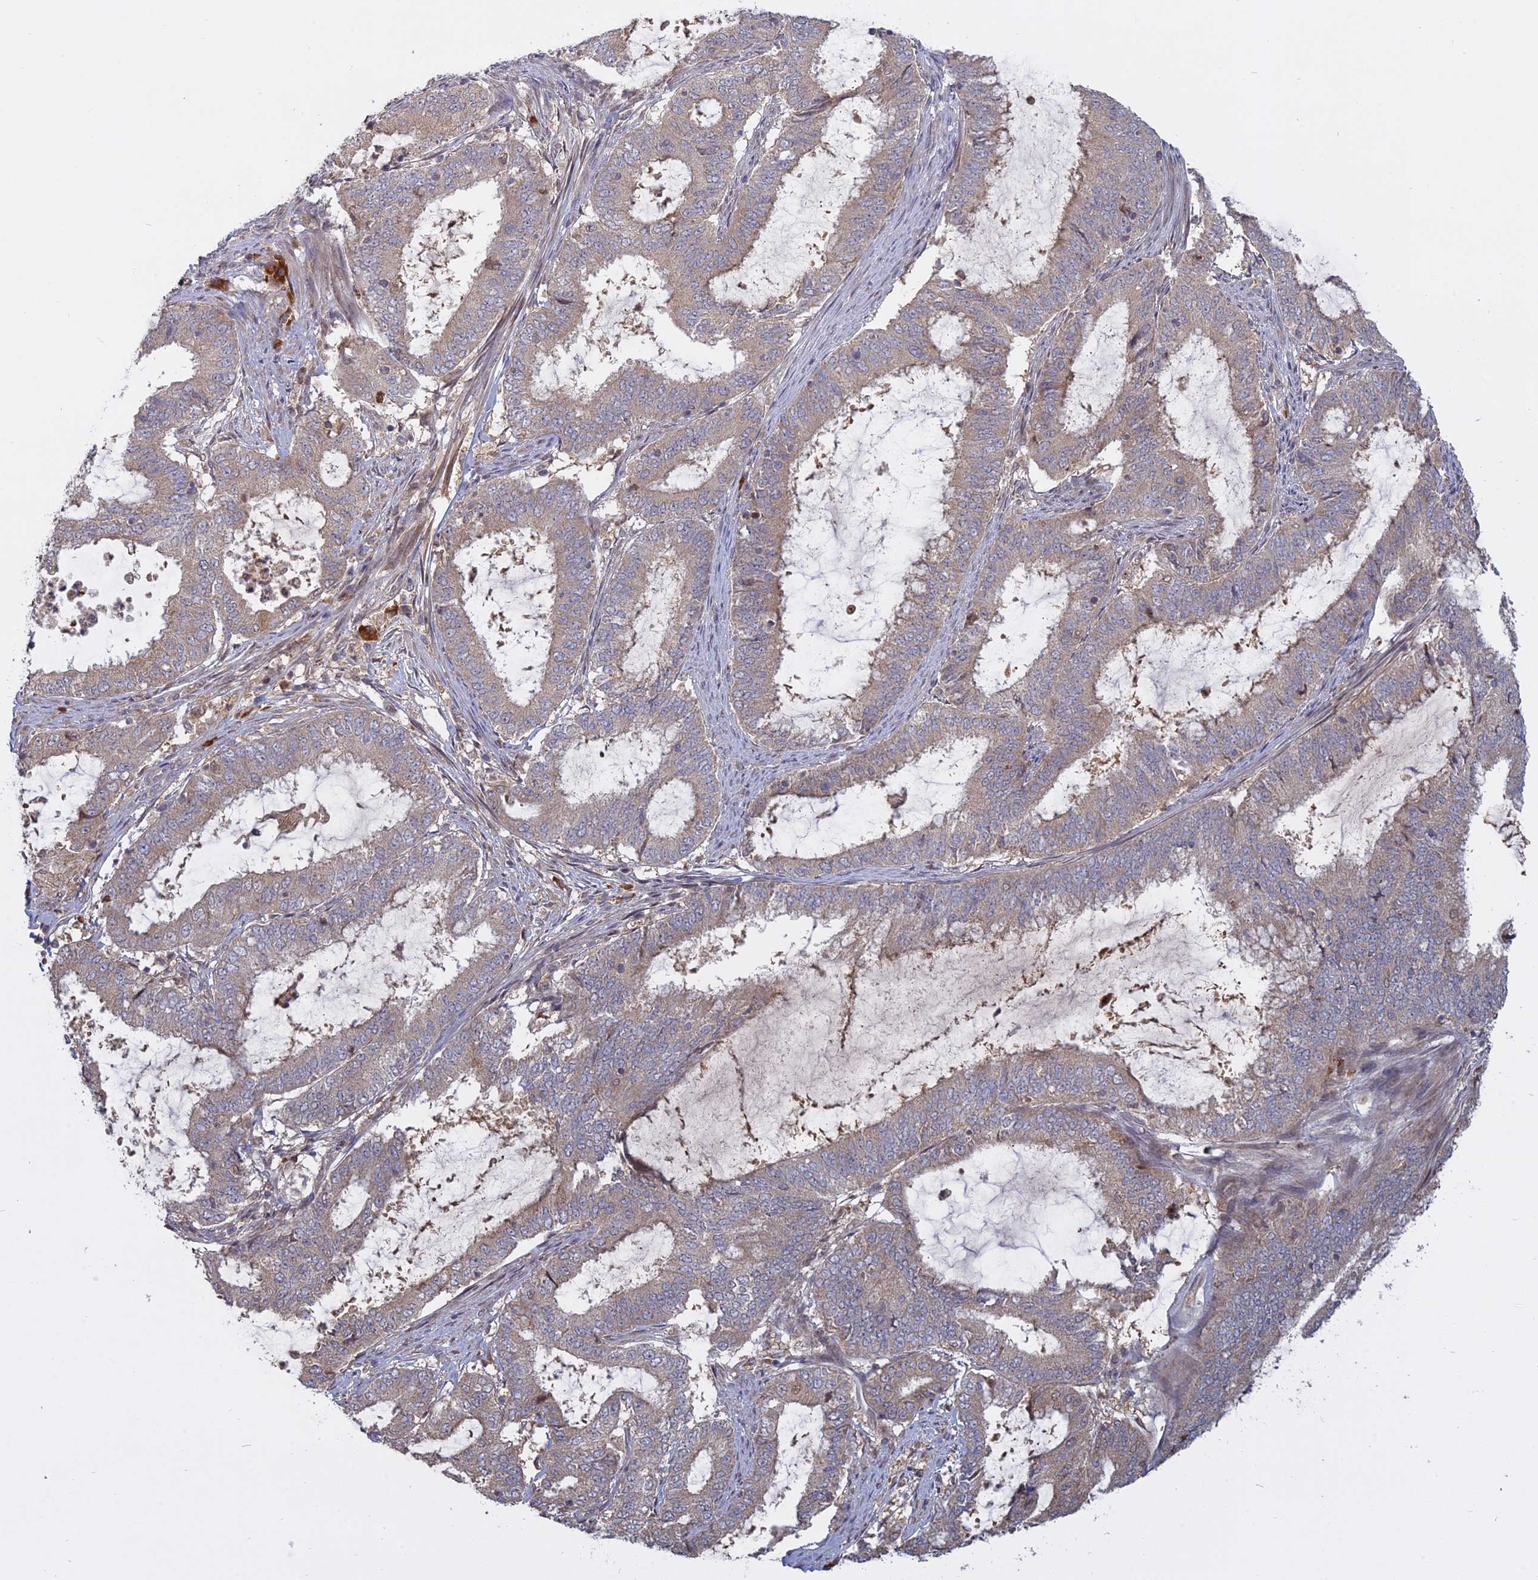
{"staining": {"intensity": "weak", "quantity": "<25%", "location": "cytoplasmic/membranous"}, "tissue": "endometrial cancer", "cell_type": "Tumor cells", "image_type": "cancer", "snomed": [{"axis": "morphology", "description": "Adenocarcinoma, NOS"}, {"axis": "topography", "description": "Endometrium"}], "caption": "This is an immunohistochemistry (IHC) micrograph of human endometrial cancer. There is no expression in tumor cells.", "gene": "TMEM208", "patient": {"sex": "female", "age": 51}}